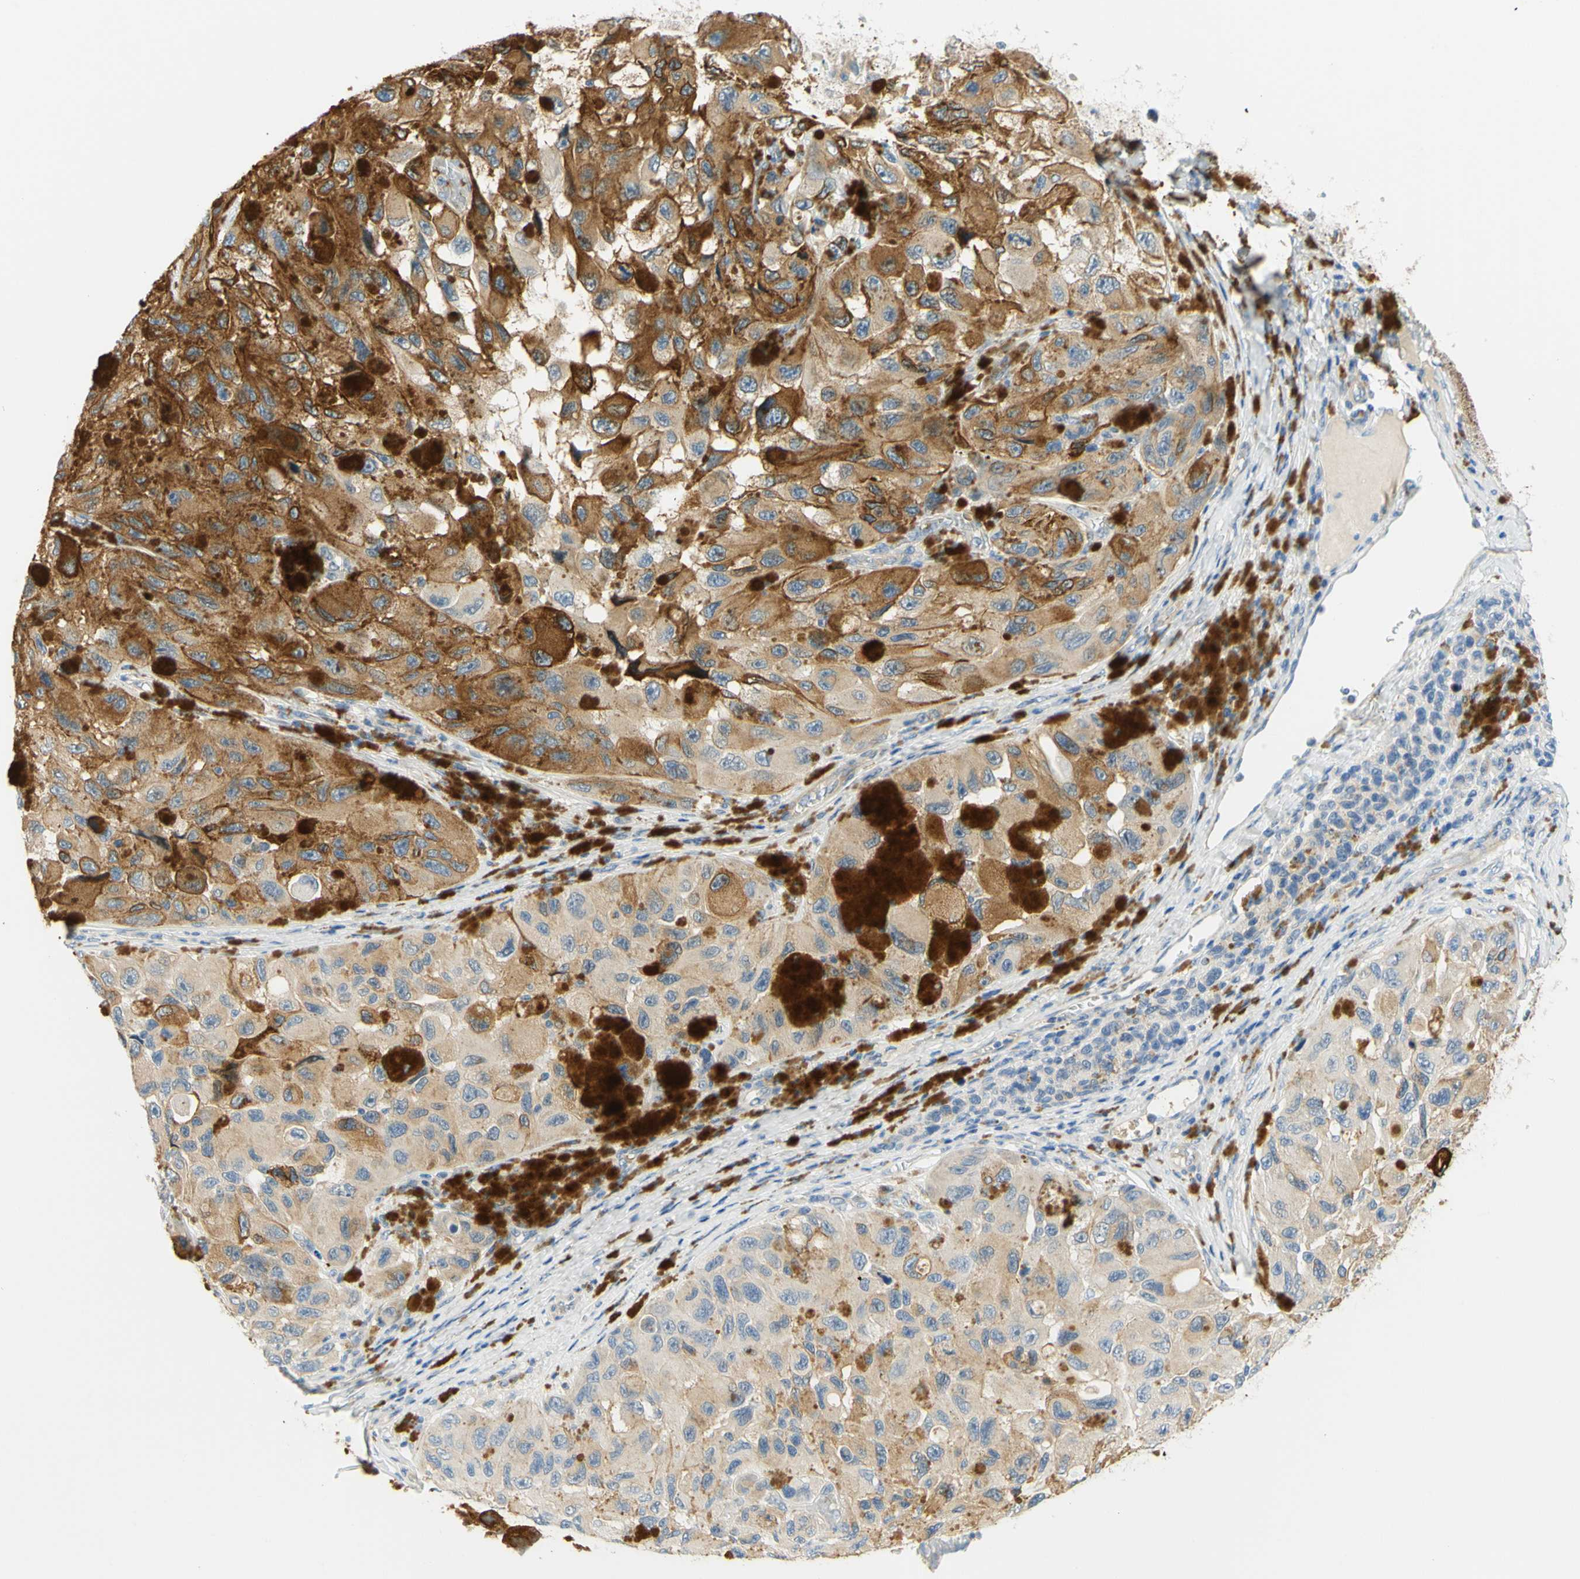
{"staining": {"intensity": "moderate", "quantity": ">75%", "location": "cytoplasmic/membranous"}, "tissue": "melanoma", "cell_type": "Tumor cells", "image_type": "cancer", "snomed": [{"axis": "morphology", "description": "Malignant melanoma, NOS"}, {"axis": "topography", "description": "Skin"}], "caption": "Brown immunohistochemical staining in human melanoma exhibits moderate cytoplasmic/membranous staining in approximately >75% of tumor cells.", "gene": "ENTREP2", "patient": {"sex": "female", "age": 73}}